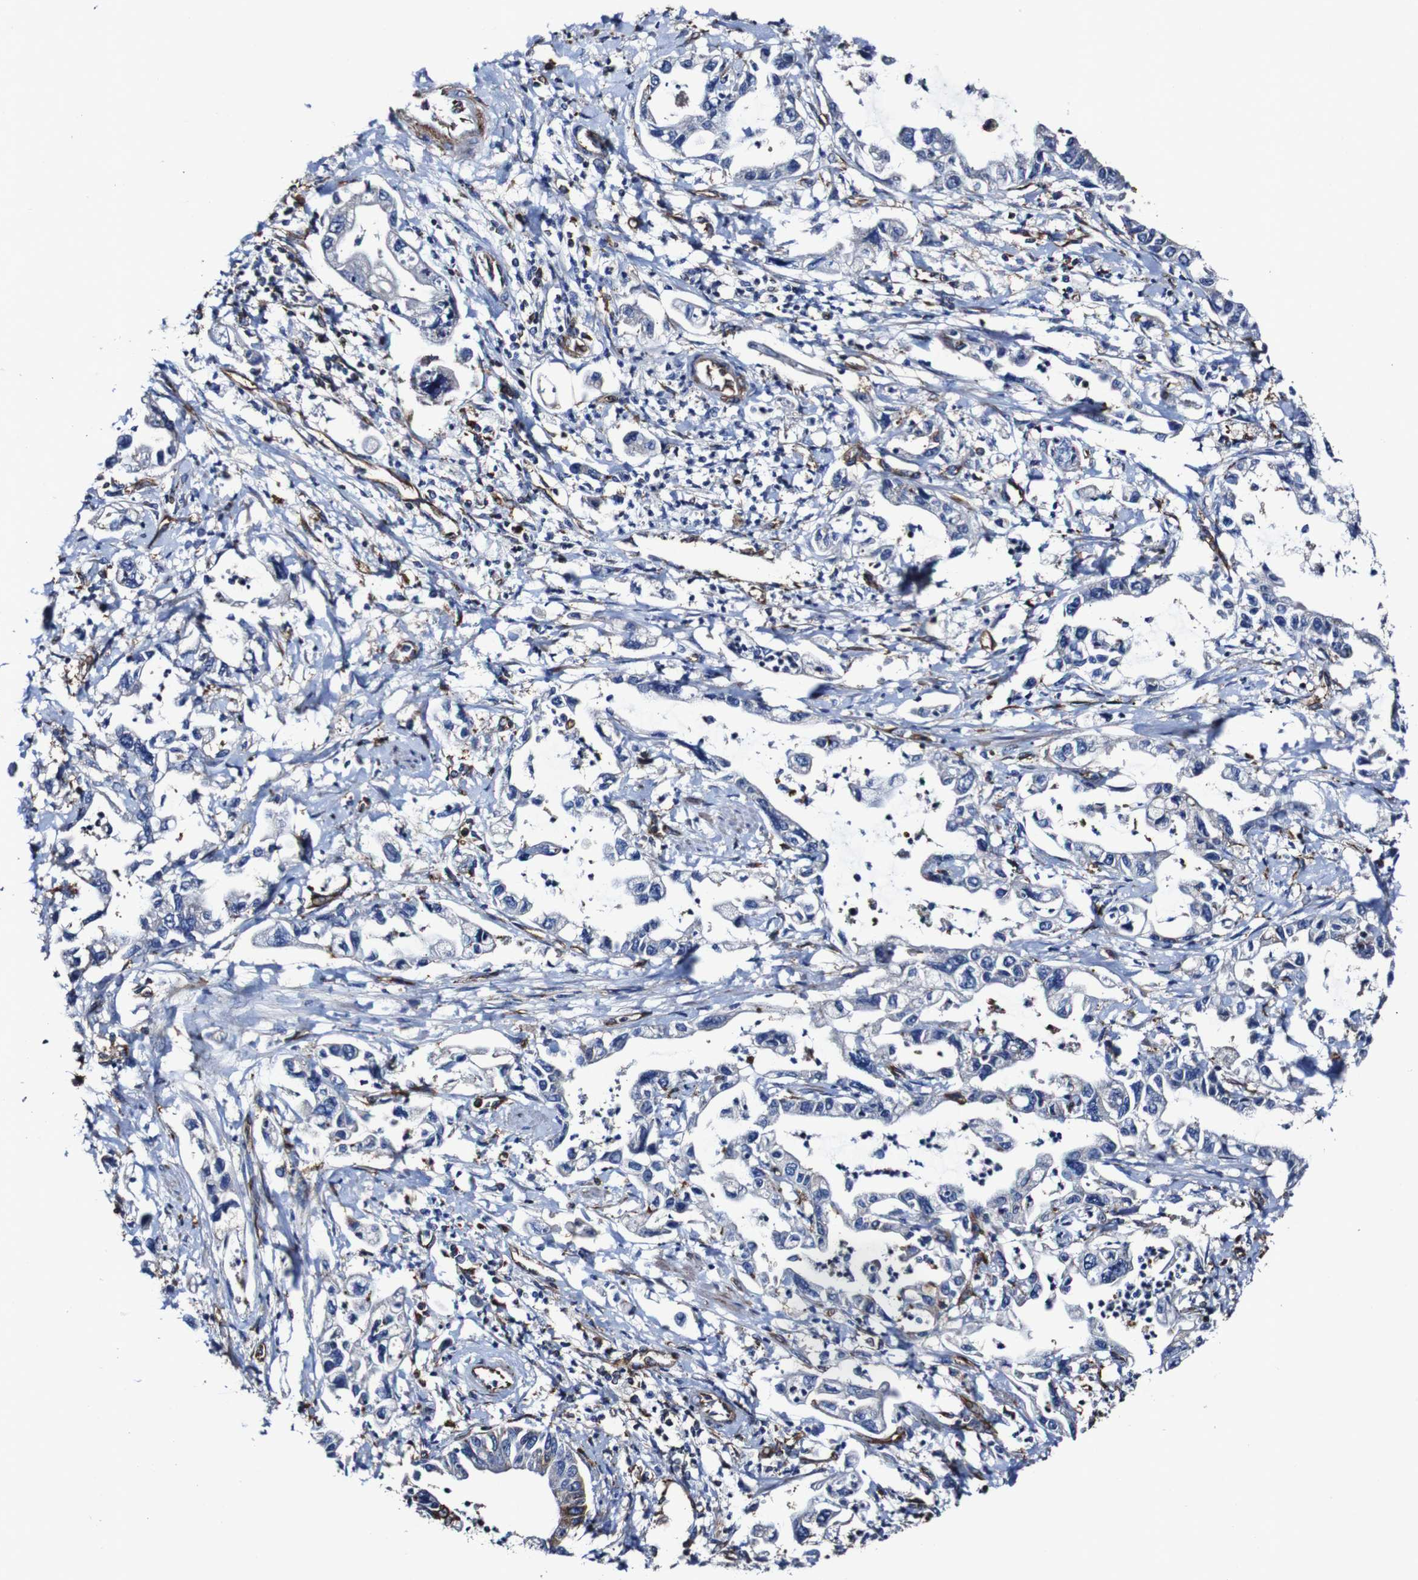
{"staining": {"intensity": "strong", "quantity": "<25%", "location": "cytoplasmic/membranous"}, "tissue": "pancreatic cancer", "cell_type": "Tumor cells", "image_type": "cancer", "snomed": [{"axis": "morphology", "description": "Adenocarcinoma, NOS"}, {"axis": "topography", "description": "Pancreas"}], "caption": "Tumor cells show medium levels of strong cytoplasmic/membranous staining in about <25% of cells in human pancreatic cancer (adenocarcinoma).", "gene": "CSF1R", "patient": {"sex": "male", "age": 56}}